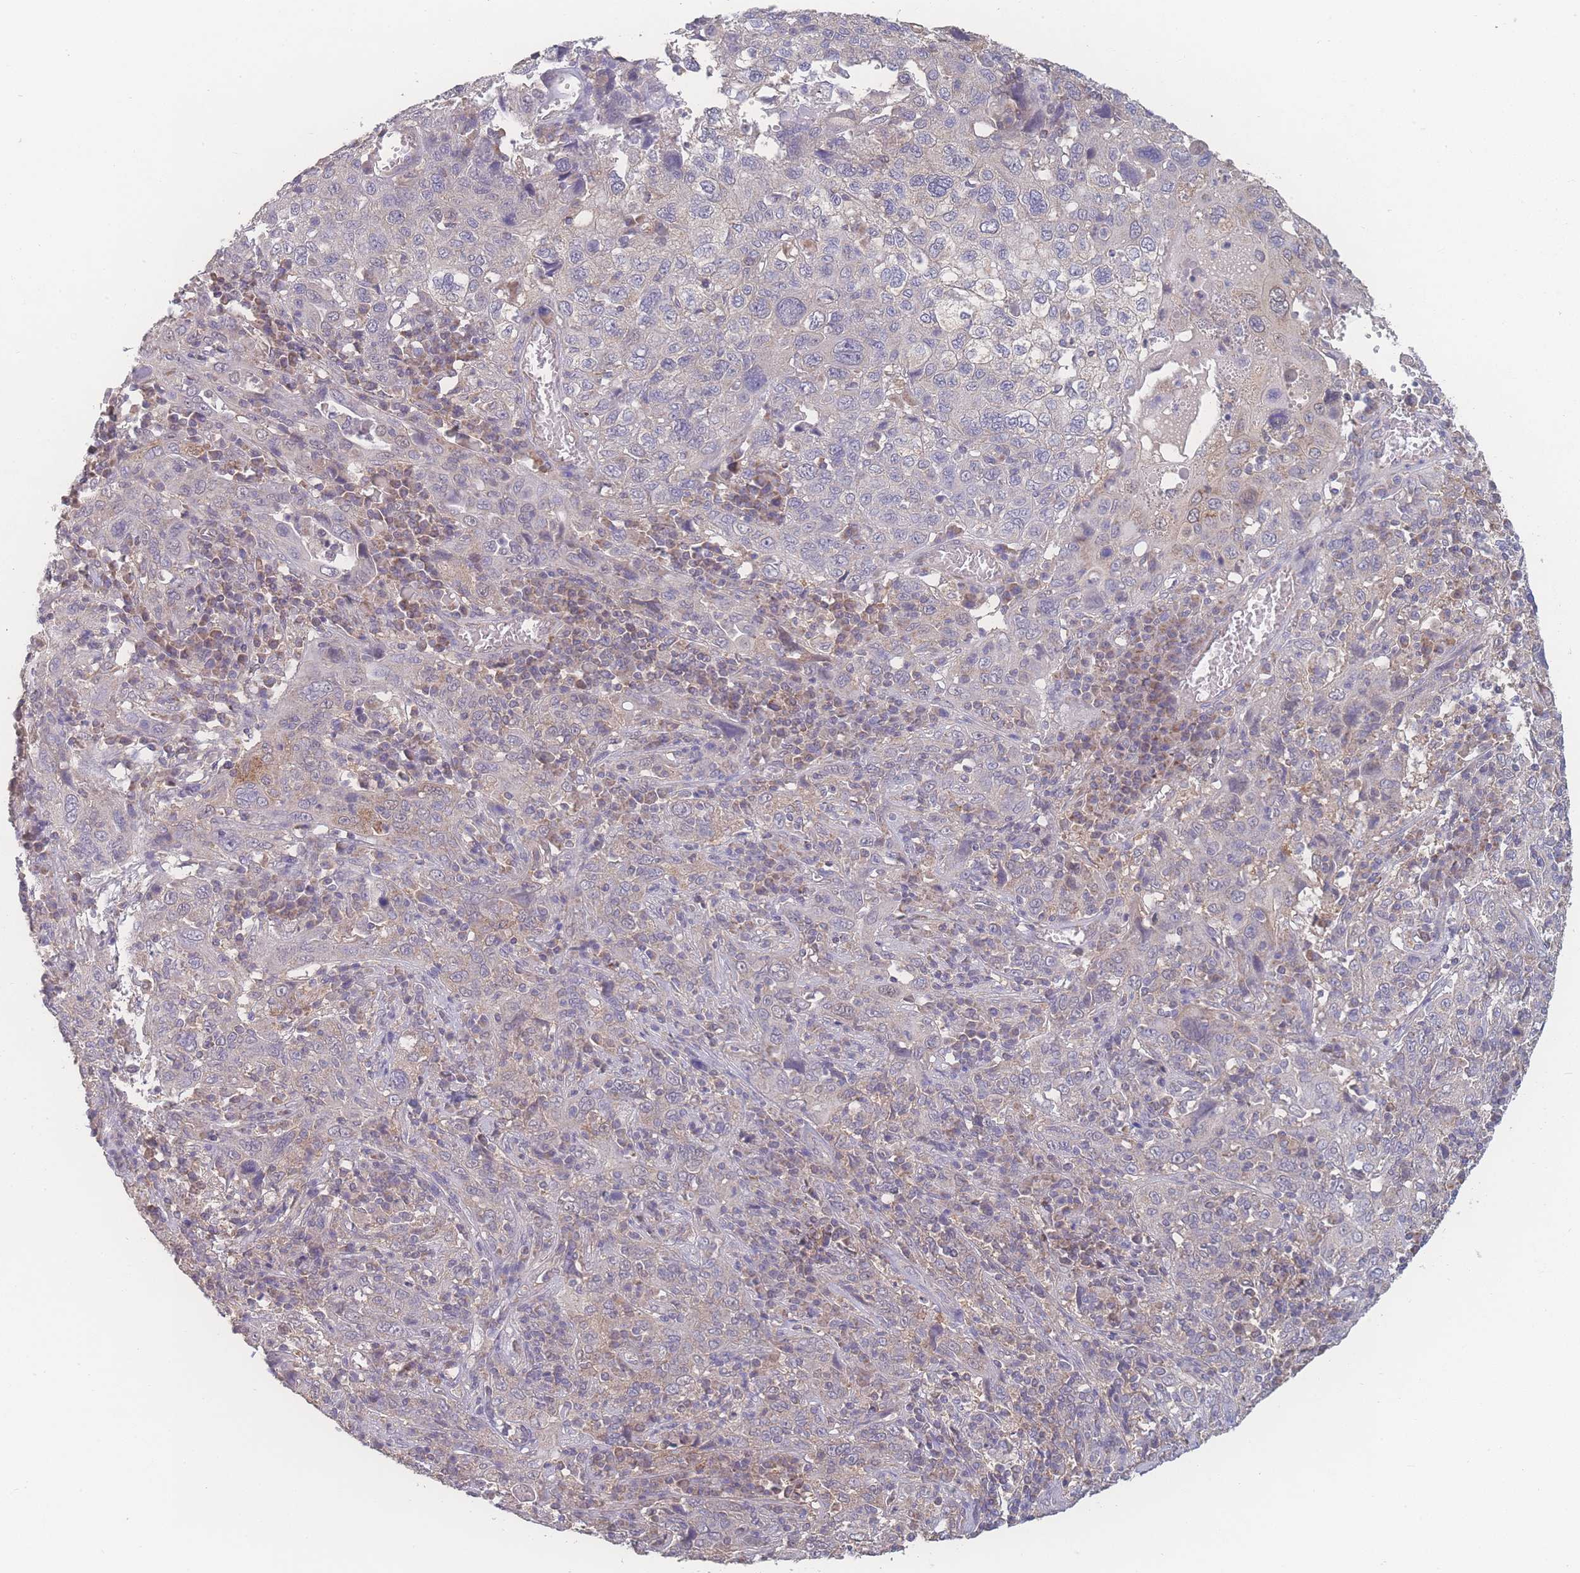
{"staining": {"intensity": "negative", "quantity": "none", "location": "none"}, "tissue": "cervical cancer", "cell_type": "Tumor cells", "image_type": "cancer", "snomed": [{"axis": "morphology", "description": "Squamous cell carcinoma, NOS"}, {"axis": "topography", "description": "Cervix"}], "caption": "Cervical squamous cell carcinoma was stained to show a protein in brown. There is no significant expression in tumor cells.", "gene": "GIPR", "patient": {"sex": "female", "age": 46}}